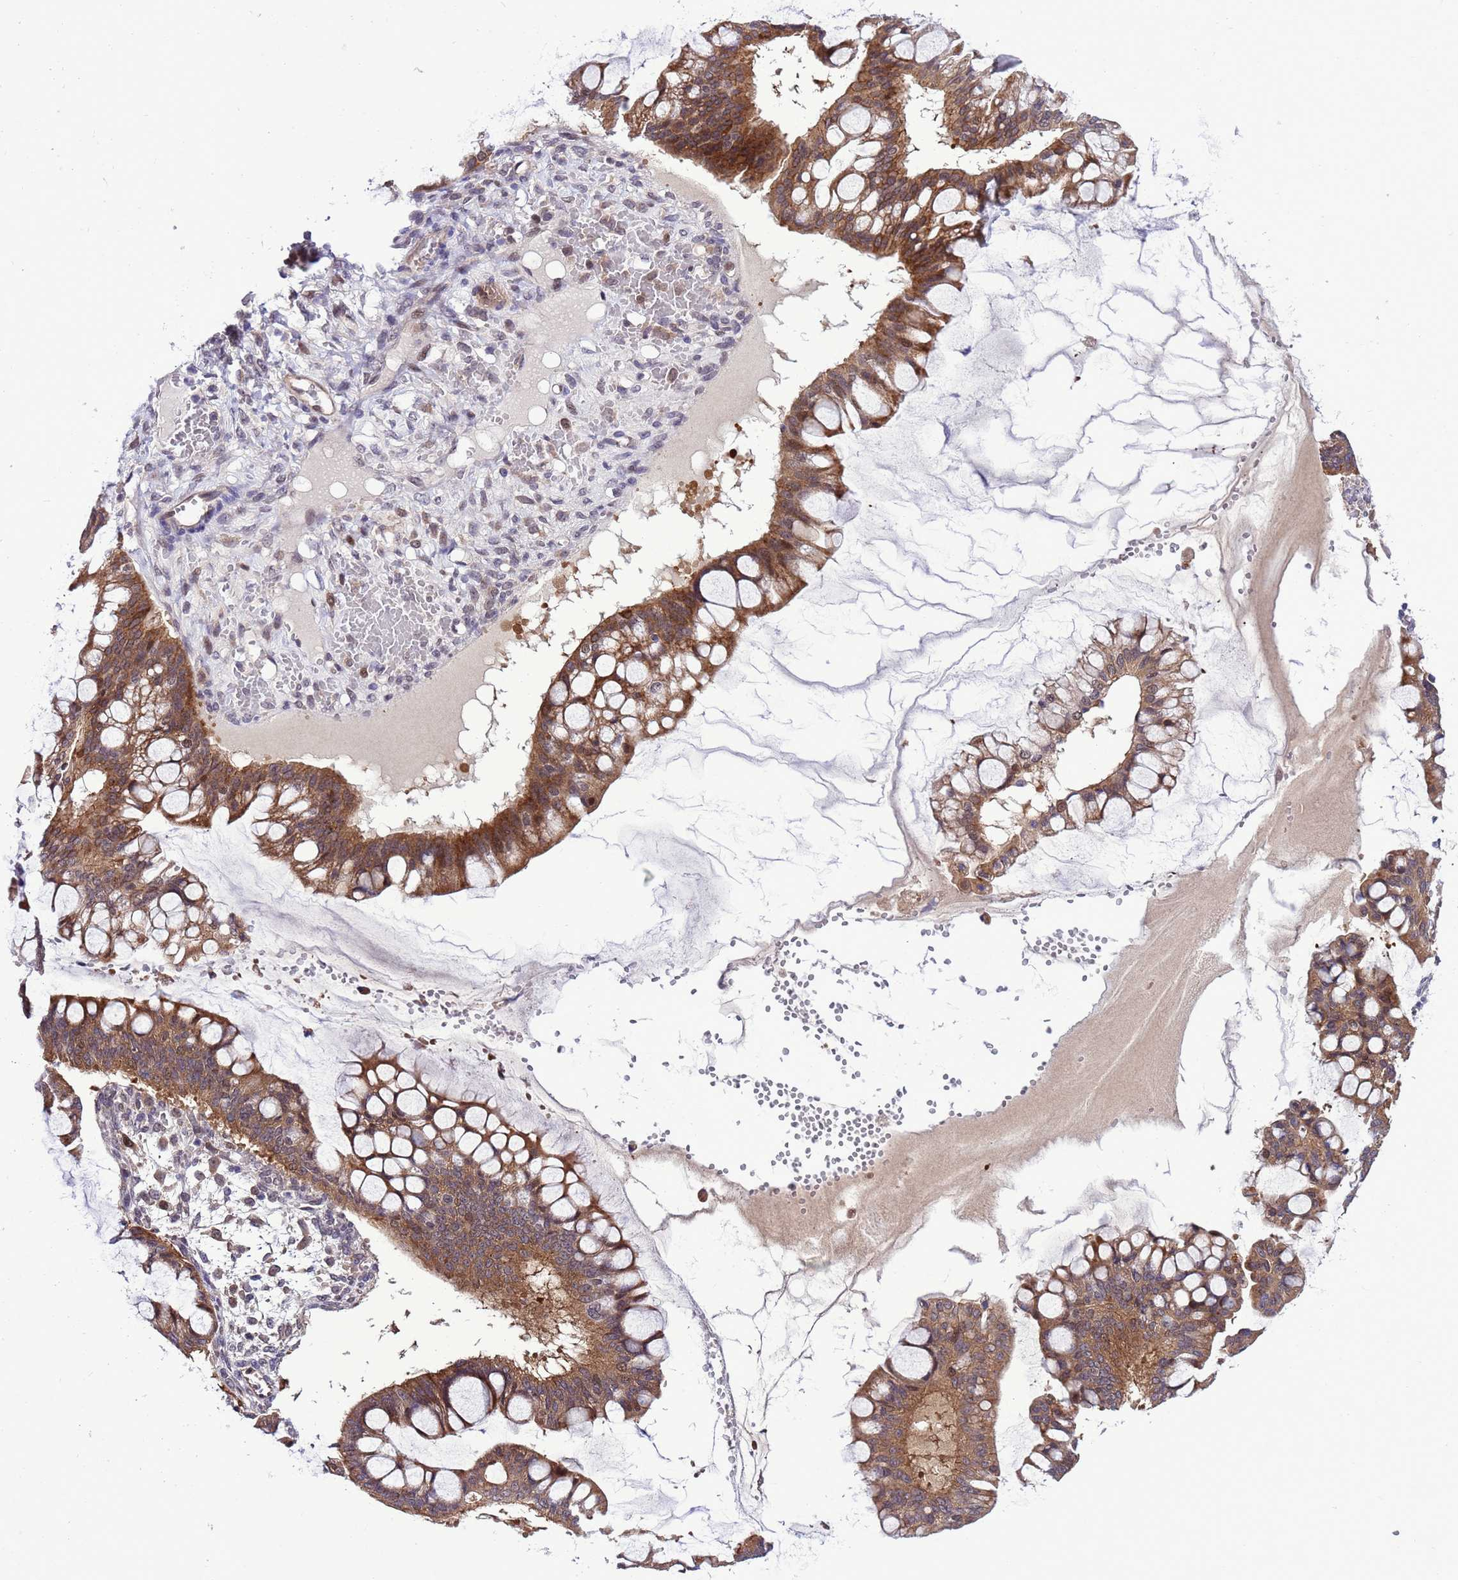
{"staining": {"intensity": "moderate", "quantity": ">75%", "location": "cytoplasmic/membranous"}, "tissue": "ovarian cancer", "cell_type": "Tumor cells", "image_type": "cancer", "snomed": [{"axis": "morphology", "description": "Cystadenocarcinoma, mucinous, NOS"}, {"axis": "topography", "description": "Ovary"}], "caption": "Immunohistochemical staining of human ovarian cancer demonstrates medium levels of moderate cytoplasmic/membranous expression in about >75% of tumor cells.", "gene": "RASD1", "patient": {"sex": "female", "age": 73}}